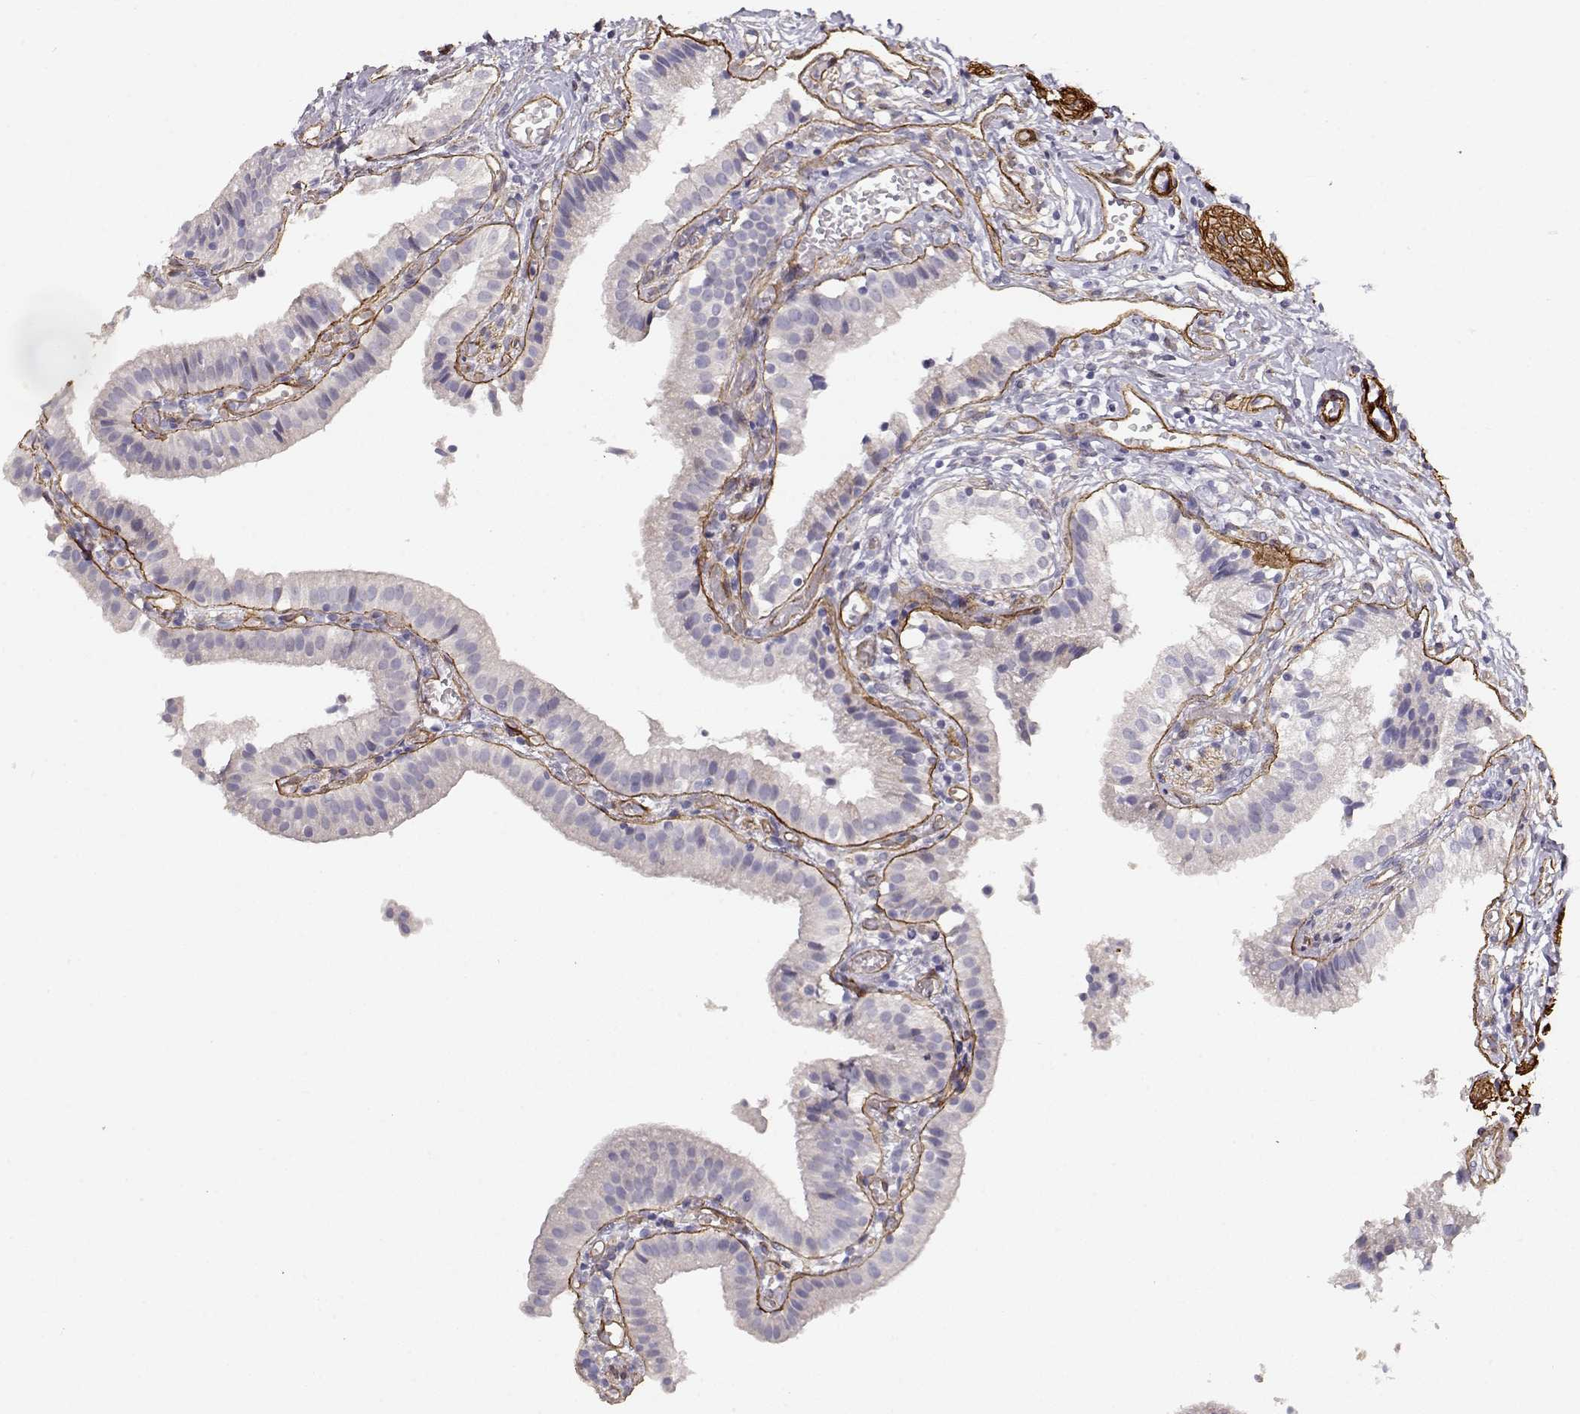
{"staining": {"intensity": "negative", "quantity": "none", "location": "none"}, "tissue": "gallbladder", "cell_type": "Glandular cells", "image_type": "normal", "snomed": [{"axis": "morphology", "description": "Normal tissue, NOS"}, {"axis": "topography", "description": "Gallbladder"}], "caption": "Glandular cells show no significant protein positivity in normal gallbladder. (IHC, brightfield microscopy, high magnification).", "gene": "LAMC1", "patient": {"sex": "female", "age": 47}}